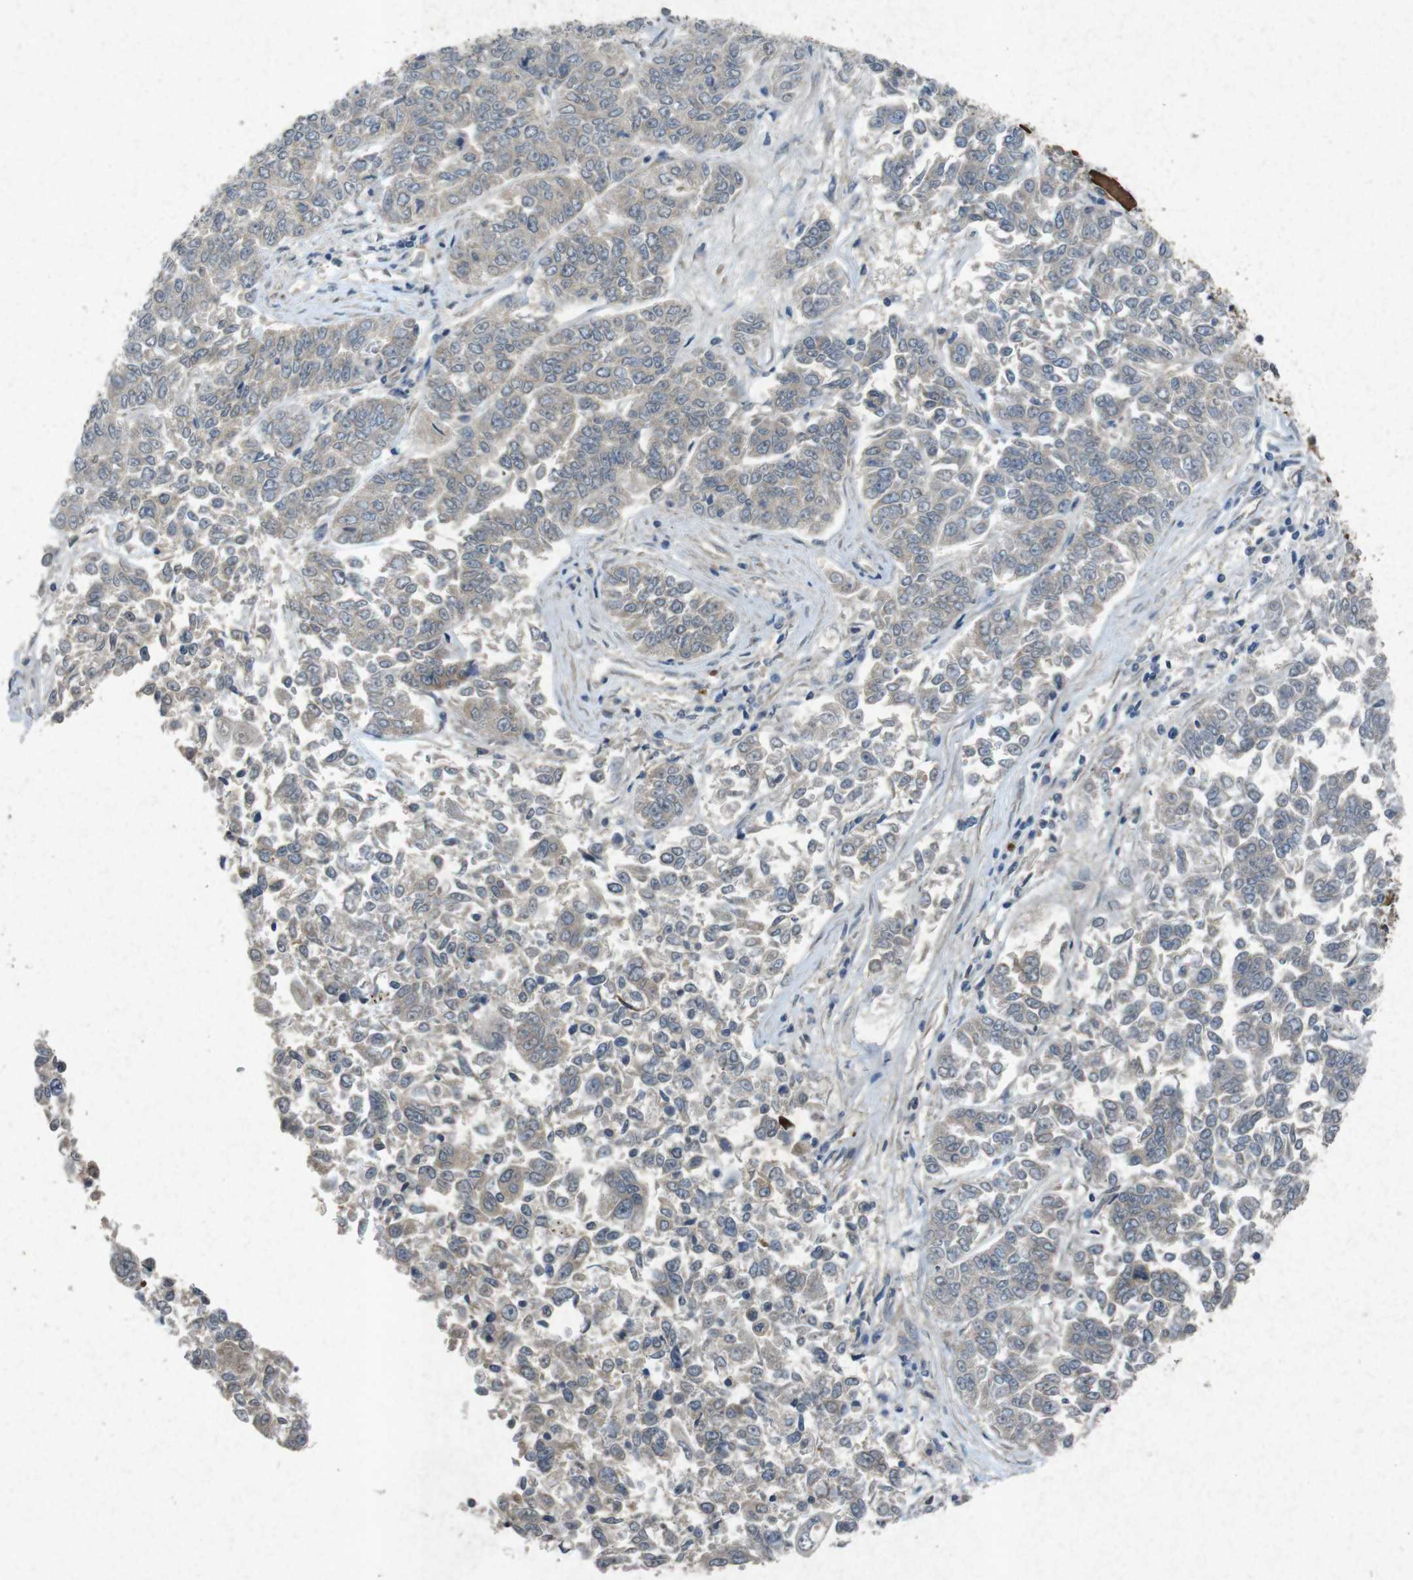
{"staining": {"intensity": "negative", "quantity": "none", "location": "none"}, "tissue": "lung cancer", "cell_type": "Tumor cells", "image_type": "cancer", "snomed": [{"axis": "morphology", "description": "Adenocarcinoma, NOS"}, {"axis": "topography", "description": "Lung"}], "caption": "The photomicrograph displays no significant staining in tumor cells of lung adenocarcinoma. (DAB IHC with hematoxylin counter stain).", "gene": "FLCN", "patient": {"sex": "male", "age": 84}}